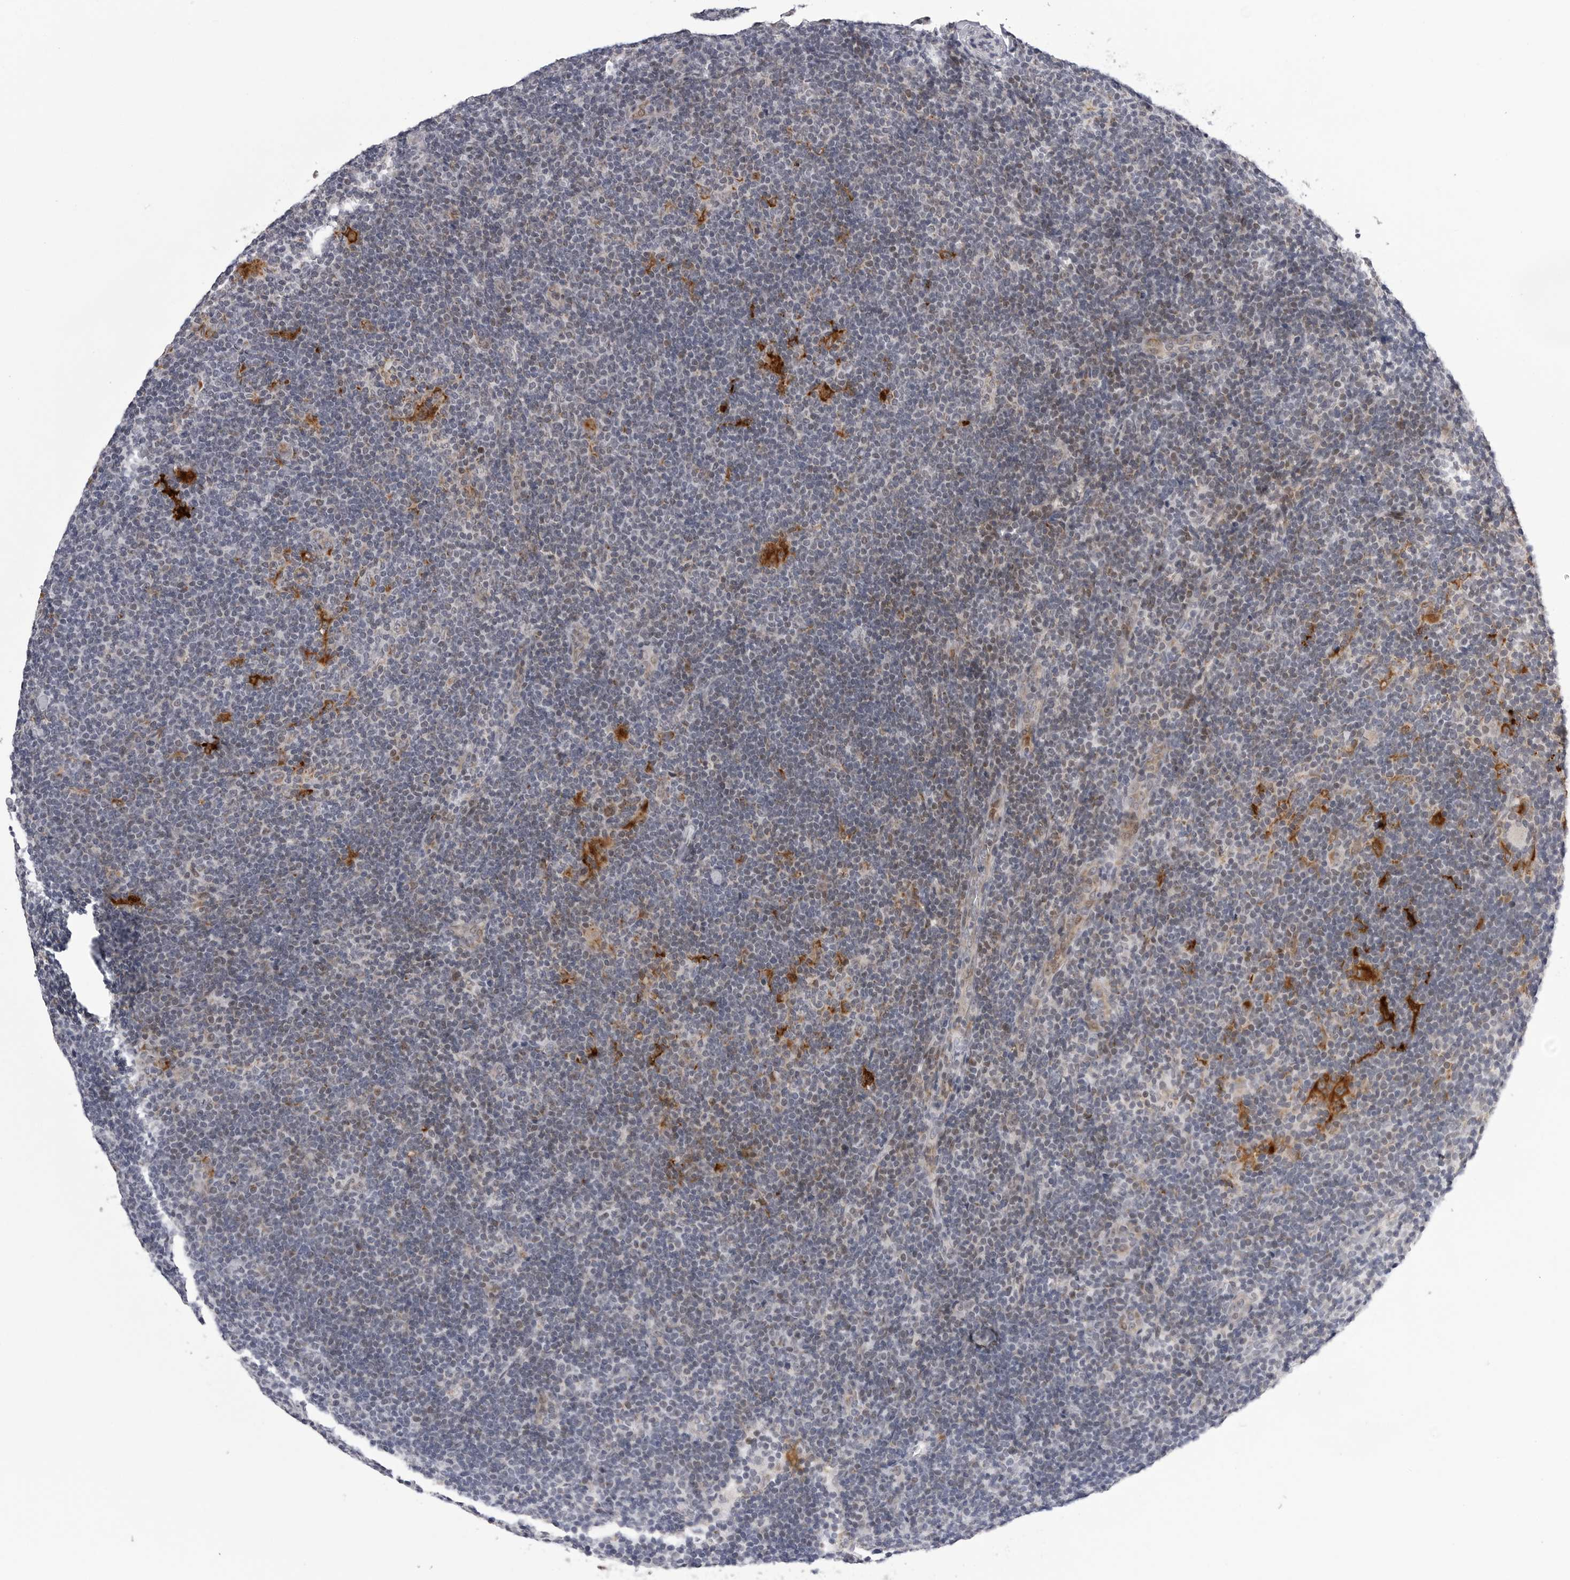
{"staining": {"intensity": "negative", "quantity": "none", "location": "none"}, "tissue": "lymphoma", "cell_type": "Tumor cells", "image_type": "cancer", "snomed": [{"axis": "morphology", "description": "Hodgkin's disease, NOS"}, {"axis": "topography", "description": "Lymph node"}], "caption": "The immunohistochemistry (IHC) photomicrograph has no significant positivity in tumor cells of lymphoma tissue. The staining was performed using DAB to visualize the protein expression in brown, while the nuclei were stained in blue with hematoxylin (Magnification: 20x).", "gene": "CDK20", "patient": {"sex": "female", "age": 57}}